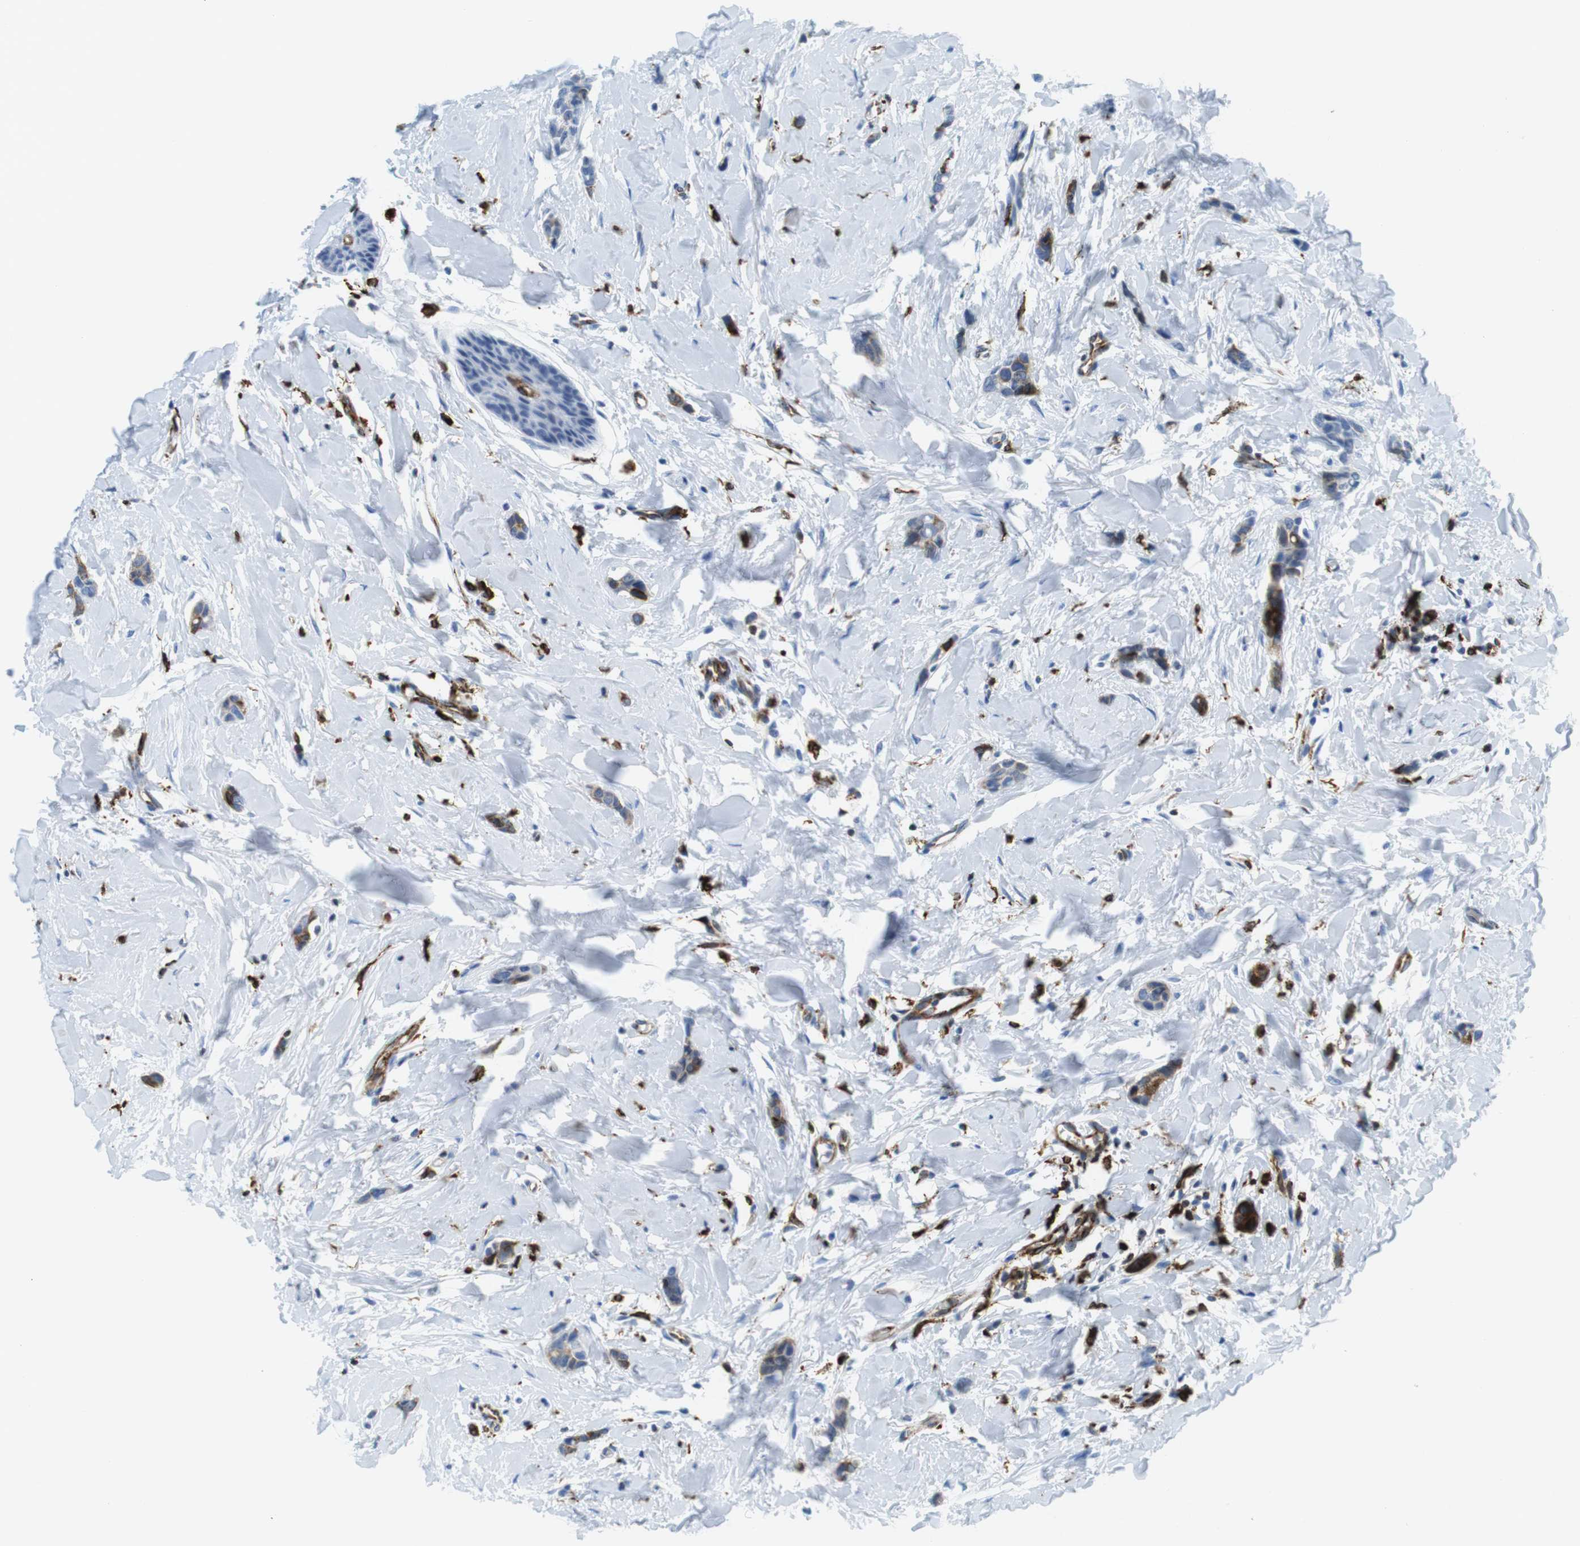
{"staining": {"intensity": "moderate", "quantity": "25%-75%", "location": "cytoplasmic/membranous"}, "tissue": "breast cancer", "cell_type": "Tumor cells", "image_type": "cancer", "snomed": [{"axis": "morphology", "description": "Lobular carcinoma"}, {"axis": "topography", "description": "Skin"}, {"axis": "topography", "description": "Breast"}], "caption": "Lobular carcinoma (breast) tissue shows moderate cytoplasmic/membranous positivity in approximately 25%-75% of tumor cells The staining was performed using DAB to visualize the protein expression in brown, while the nuclei were stained in blue with hematoxylin (Magnification: 20x).", "gene": "CIITA", "patient": {"sex": "female", "age": 46}}